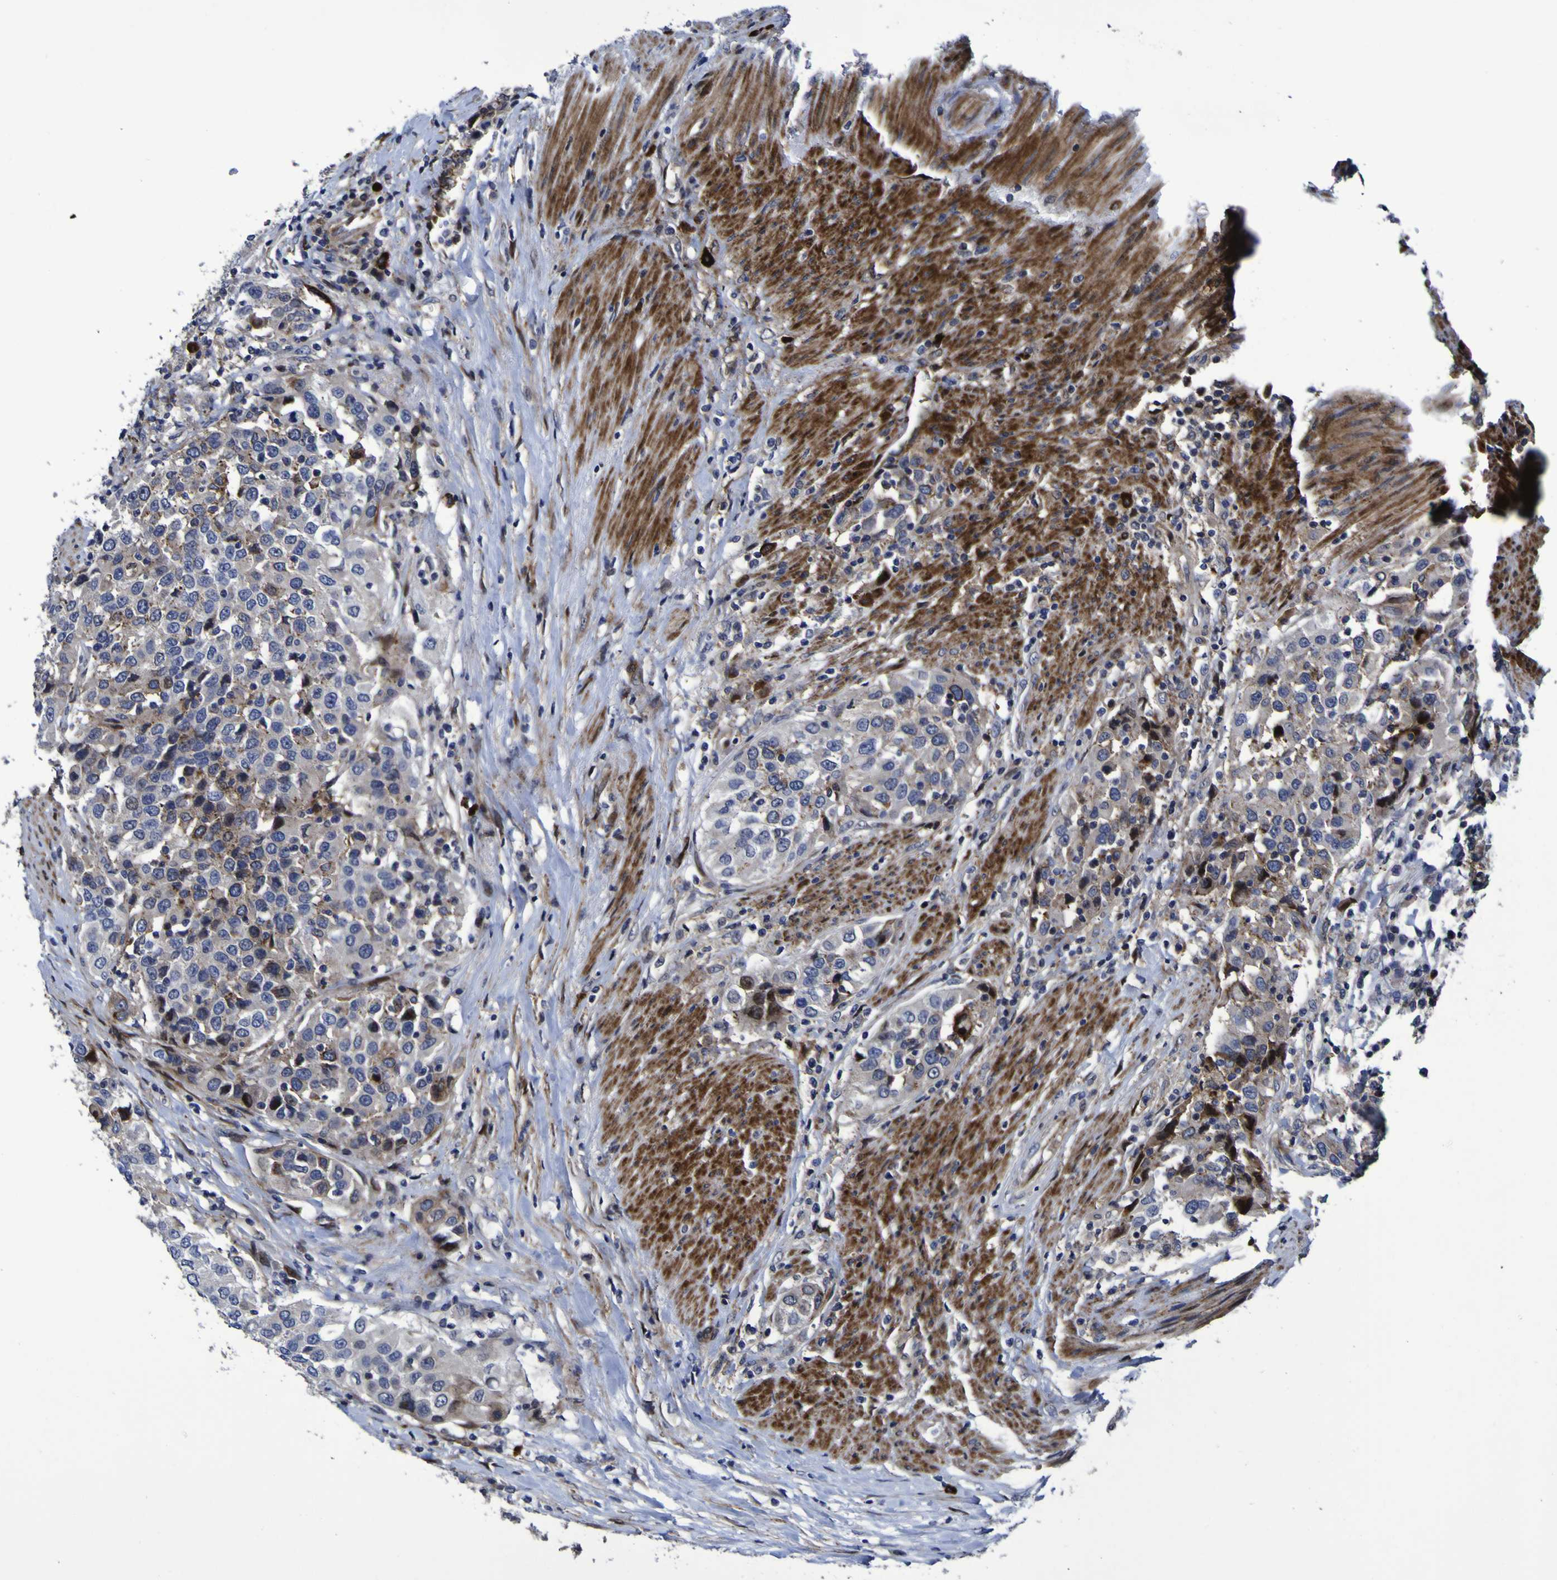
{"staining": {"intensity": "moderate", "quantity": "25%-75%", "location": "cytoplasmic/membranous,nuclear"}, "tissue": "urothelial cancer", "cell_type": "Tumor cells", "image_type": "cancer", "snomed": [{"axis": "morphology", "description": "Urothelial carcinoma, High grade"}, {"axis": "topography", "description": "Urinary bladder"}], "caption": "Protein expression analysis of urothelial carcinoma (high-grade) exhibits moderate cytoplasmic/membranous and nuclear expression in approximately 25%-75% of tumor cells. The protein is shown in brown color, while the nuclei are stained blue.", "gene": "MGLL", "patient": {"sex": "female", "age": 80}}